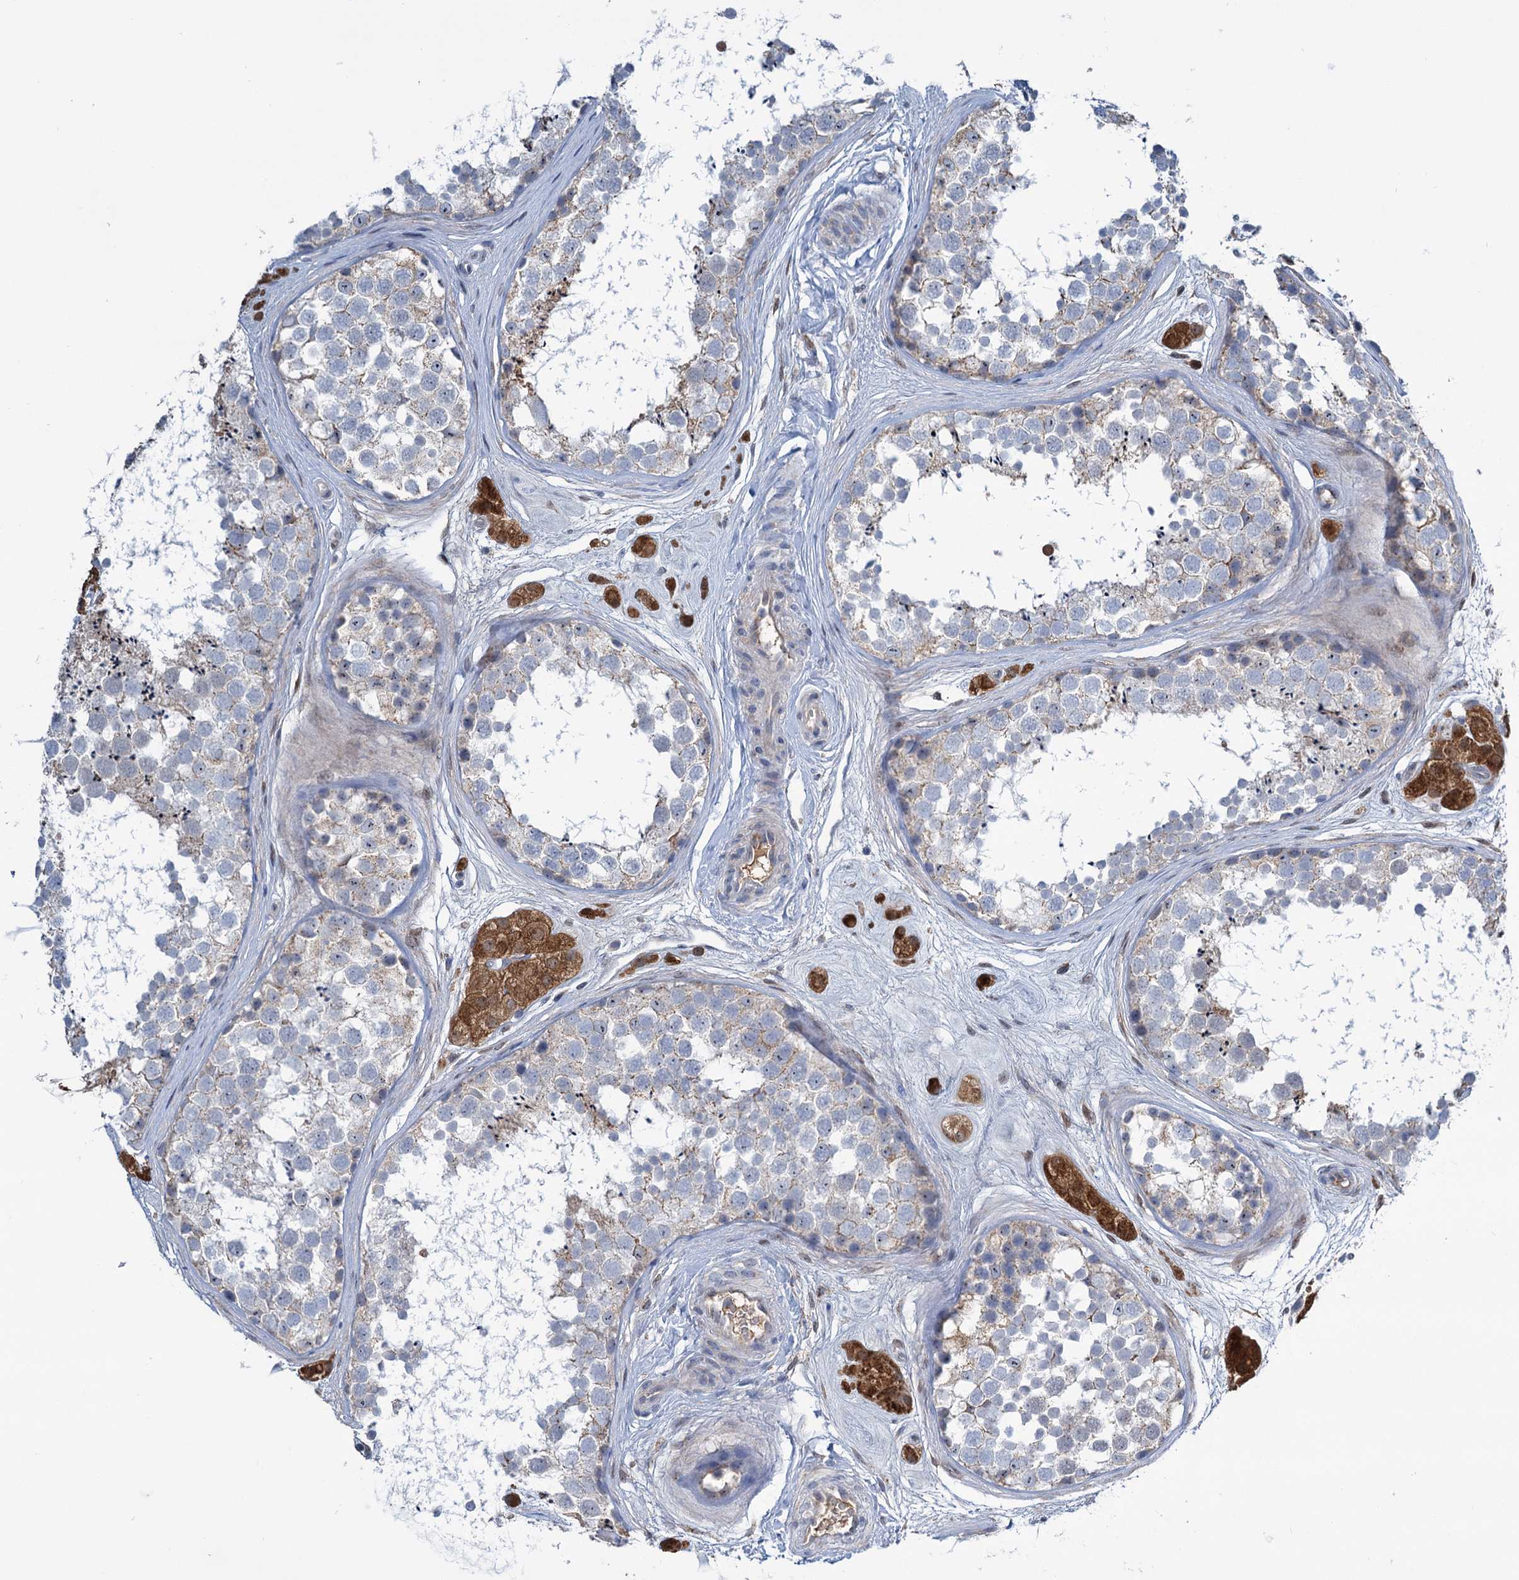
{"staining": {"intensity": "negative", "quantity": "none", "location": "none"}, "tissue": "testis", "cell_type": "Cells in seminiferous ducts", "image_type": "normal", "snomed": [{"axis": "morphology", "description": "Normal tissue, NOS"}, {"axis": "topography", "description": "Testis"}], "caption": "DAB (3,3'-diaminobenzidine) immunohistochemical staining of normal testis demonstrates no significant expression in cells in seminiferous ducts. (DAB (3,3'-diaminobenzidine) immunohistochemistry with hematoxylin counter stain).", "gene": "LPIN1", "patient": {"sex": "male", "age": 56}}